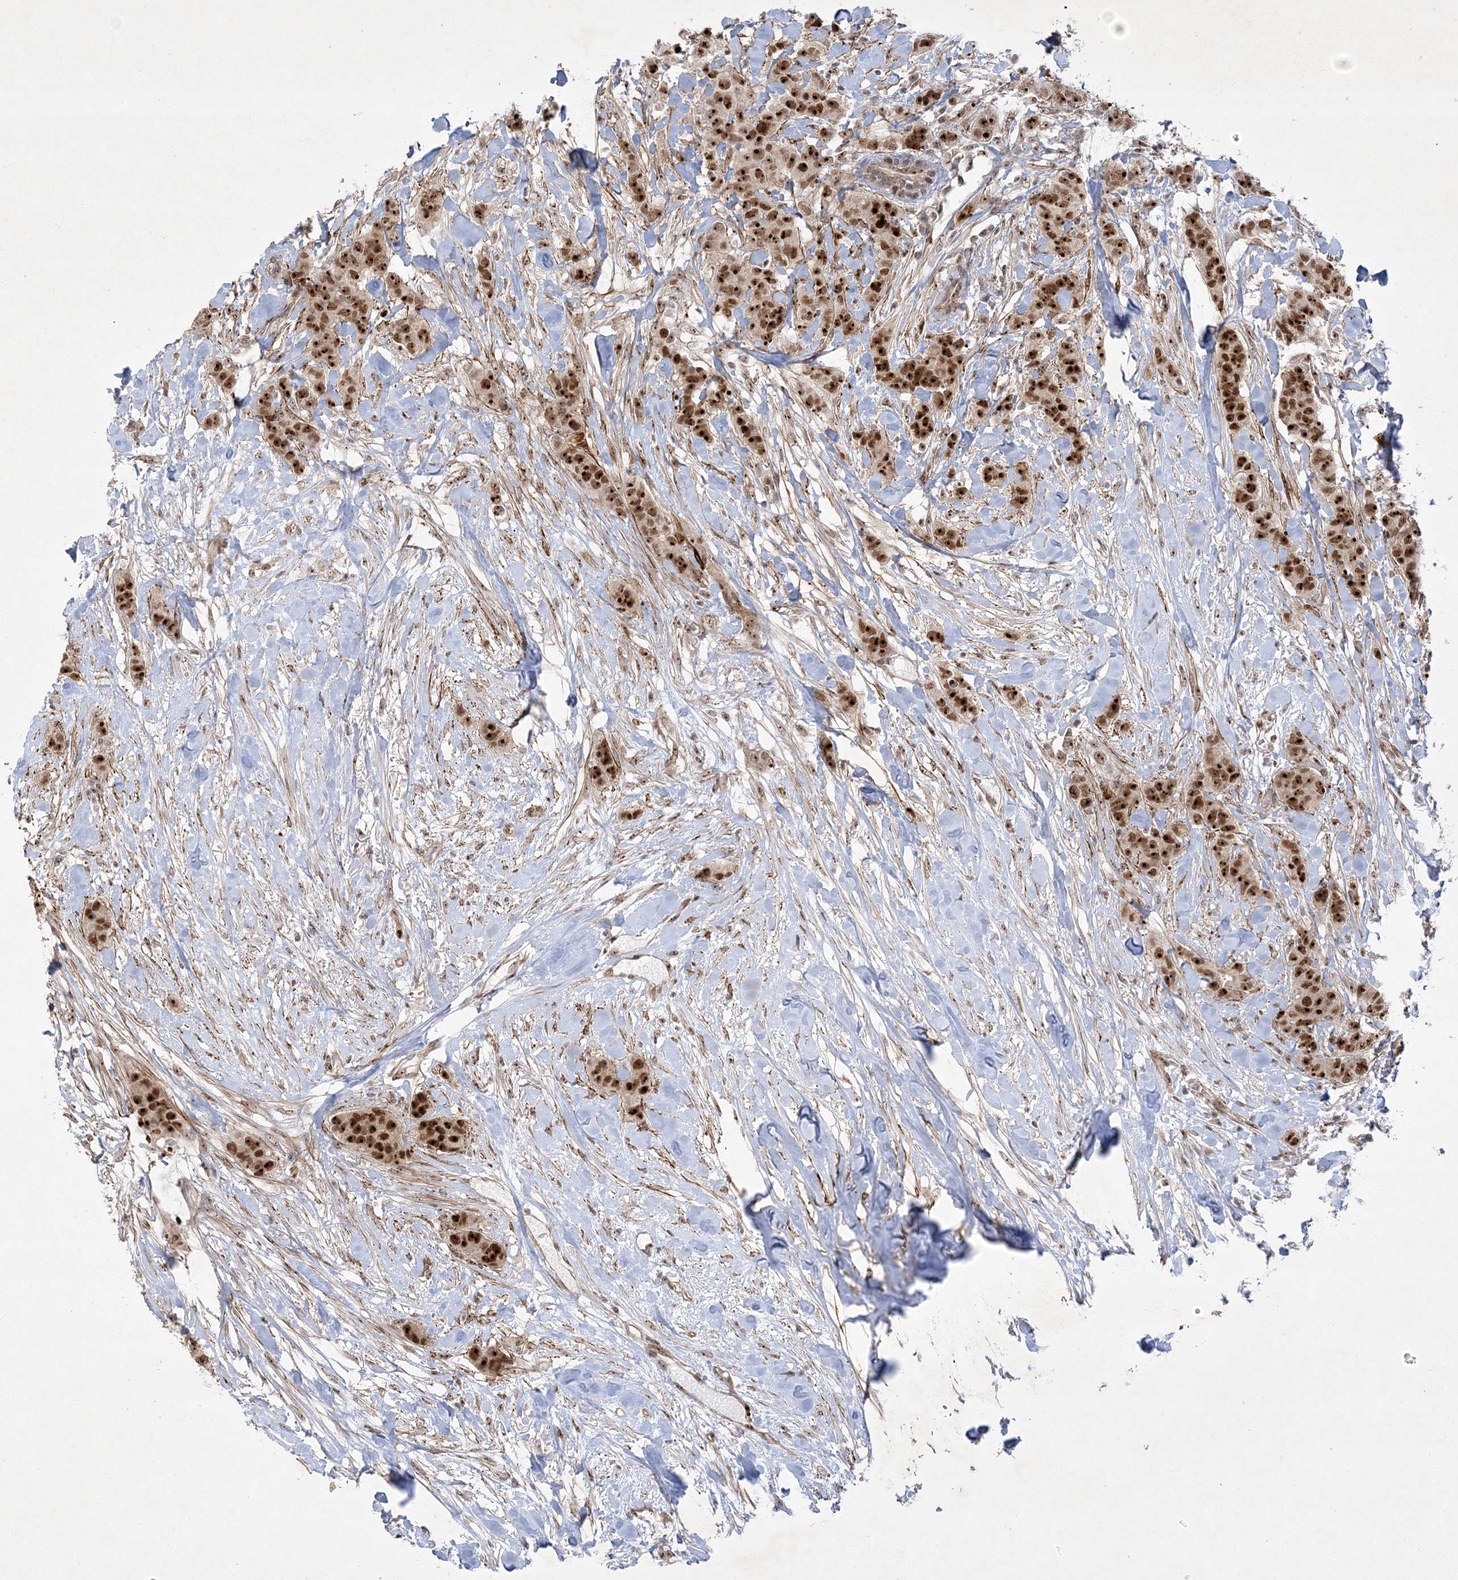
{"staining": {"intensity": "strong", "quantity": ">75%", "location": "nuclear"}, "tissue": "breast cancer", "cell_type": "Tumor cells", "image_type": "cancer", "snomed": [{"axis": "morphology", "description": "Duct carcinoma"}, {"axis": "topography", "description": "Breast"}], "caption": "IHC photomicrograph of infiltrating ductal carcinoma (breast) stained for a protein (brown), which exhibits high levels of strong nuclear positivity in about >75% of tumor cells.", "gene": "NPM3", "patient": {"sex": "female", "age": 40}}